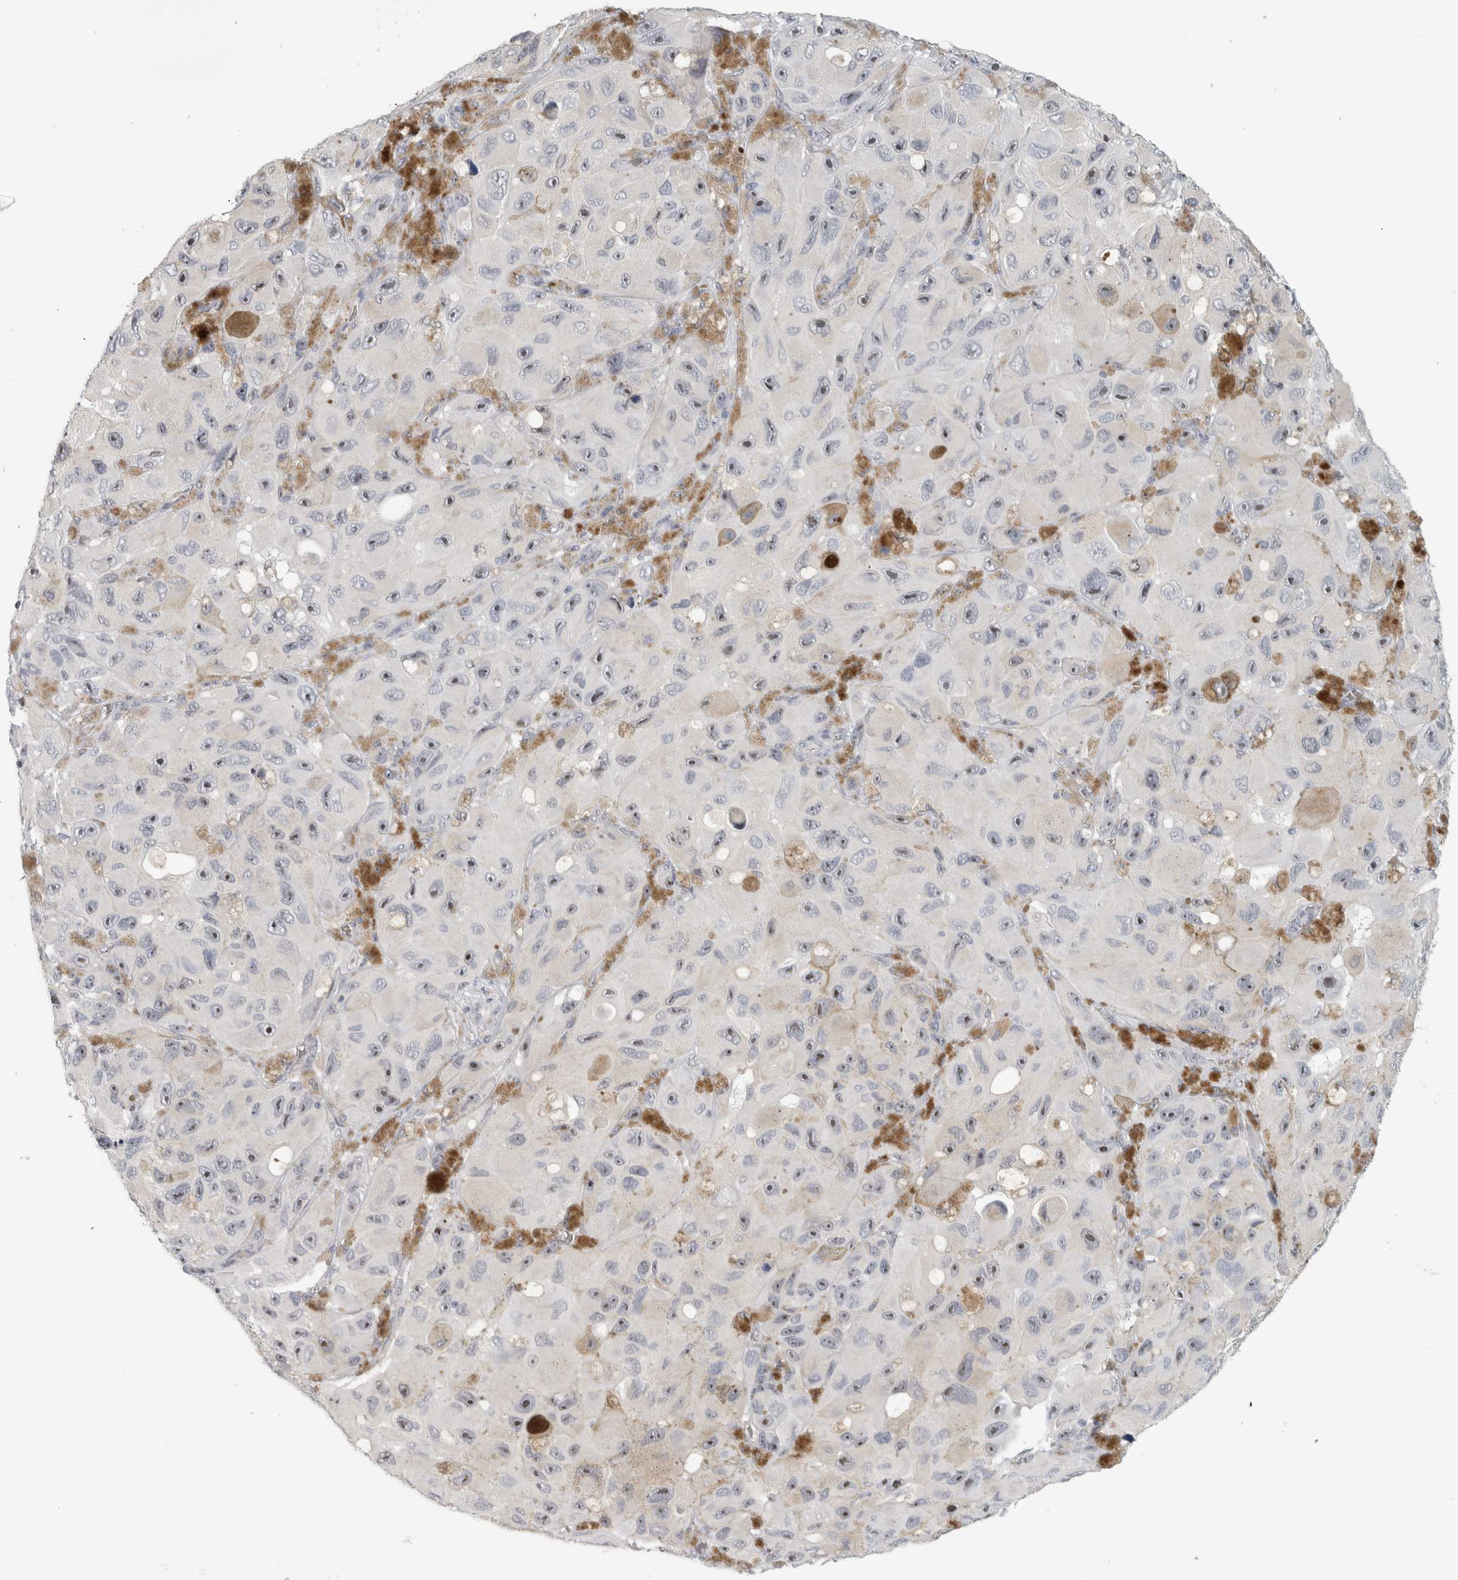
{"staining": {"intensity": "negative", "quantity": "none", "location": "none"}, "tissue": "melanoma", "cell_type": "Tumor cells", "image_type": "cancer", "snomed": [{"axis": "morphology", "description": "Malignant melanoma, NOS"}, {"axis": "topography", "description": "Skin"}], "caption": "Image shows no protein positivity in tumor cells of melanoma tissue.", "gene": "FMR1NB", "patient": {"sex": "female", "age": 73}}